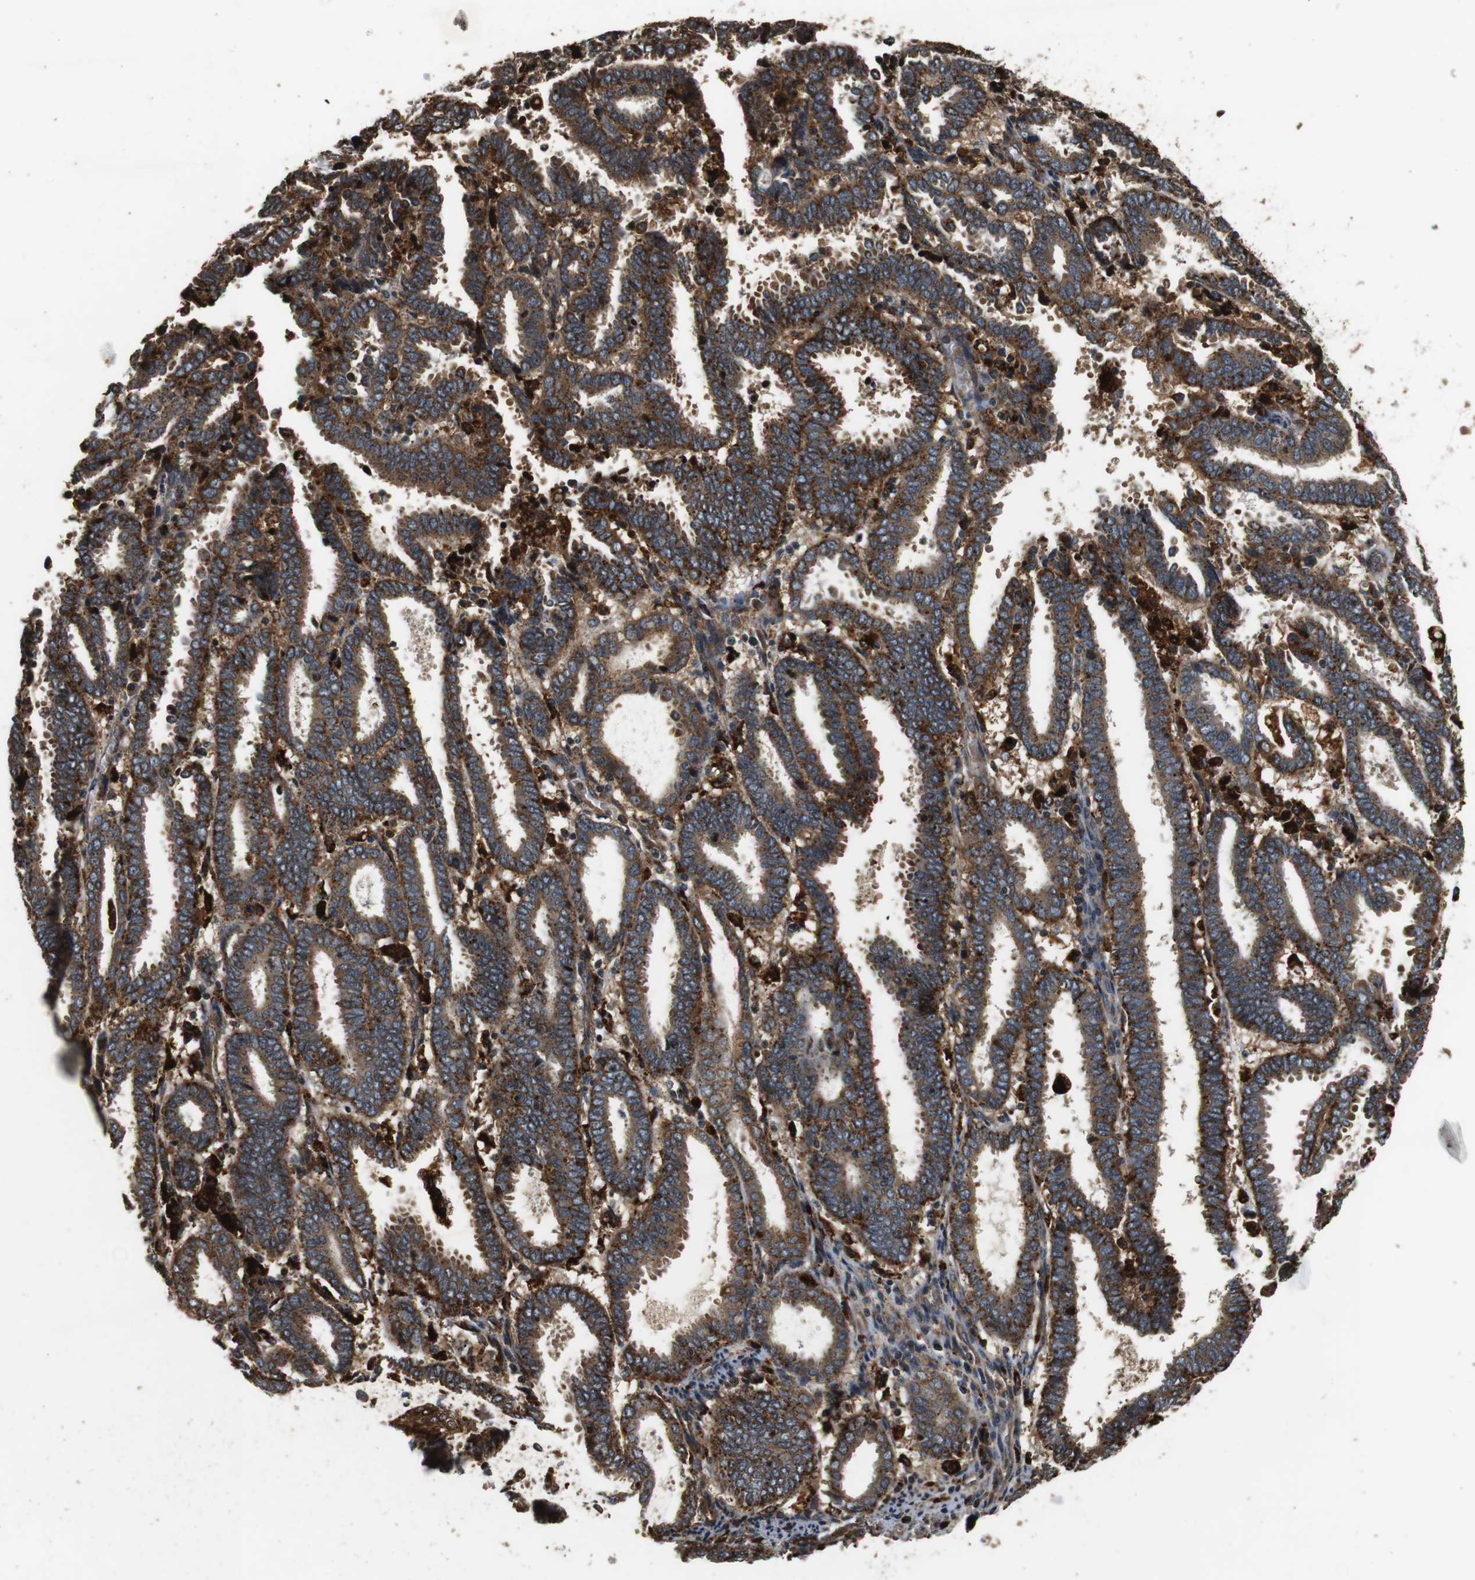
{"staining": {"intensity": "moderate", "quantity": ">75%", "location": "cytoplasmic/membranous"}, "tissue": "endometrial cancer", "cell_type": "Tumor cells", "image_type": "cancer", "snomed": [{"axis": "morphology", "description": "Adenocarcinoma, NOS"}, {"axis": "topography", "description": "Uterus"}], "caption": "High-power microscopy captured an immunohistochemistry image of endometrial adenocarcinoma, revealing moderate cytoplasmic/membranous positivity in about >75% of tumor cells.", "gene": "TXNRD1", "patient": {"sex": "female", "age": 83}}